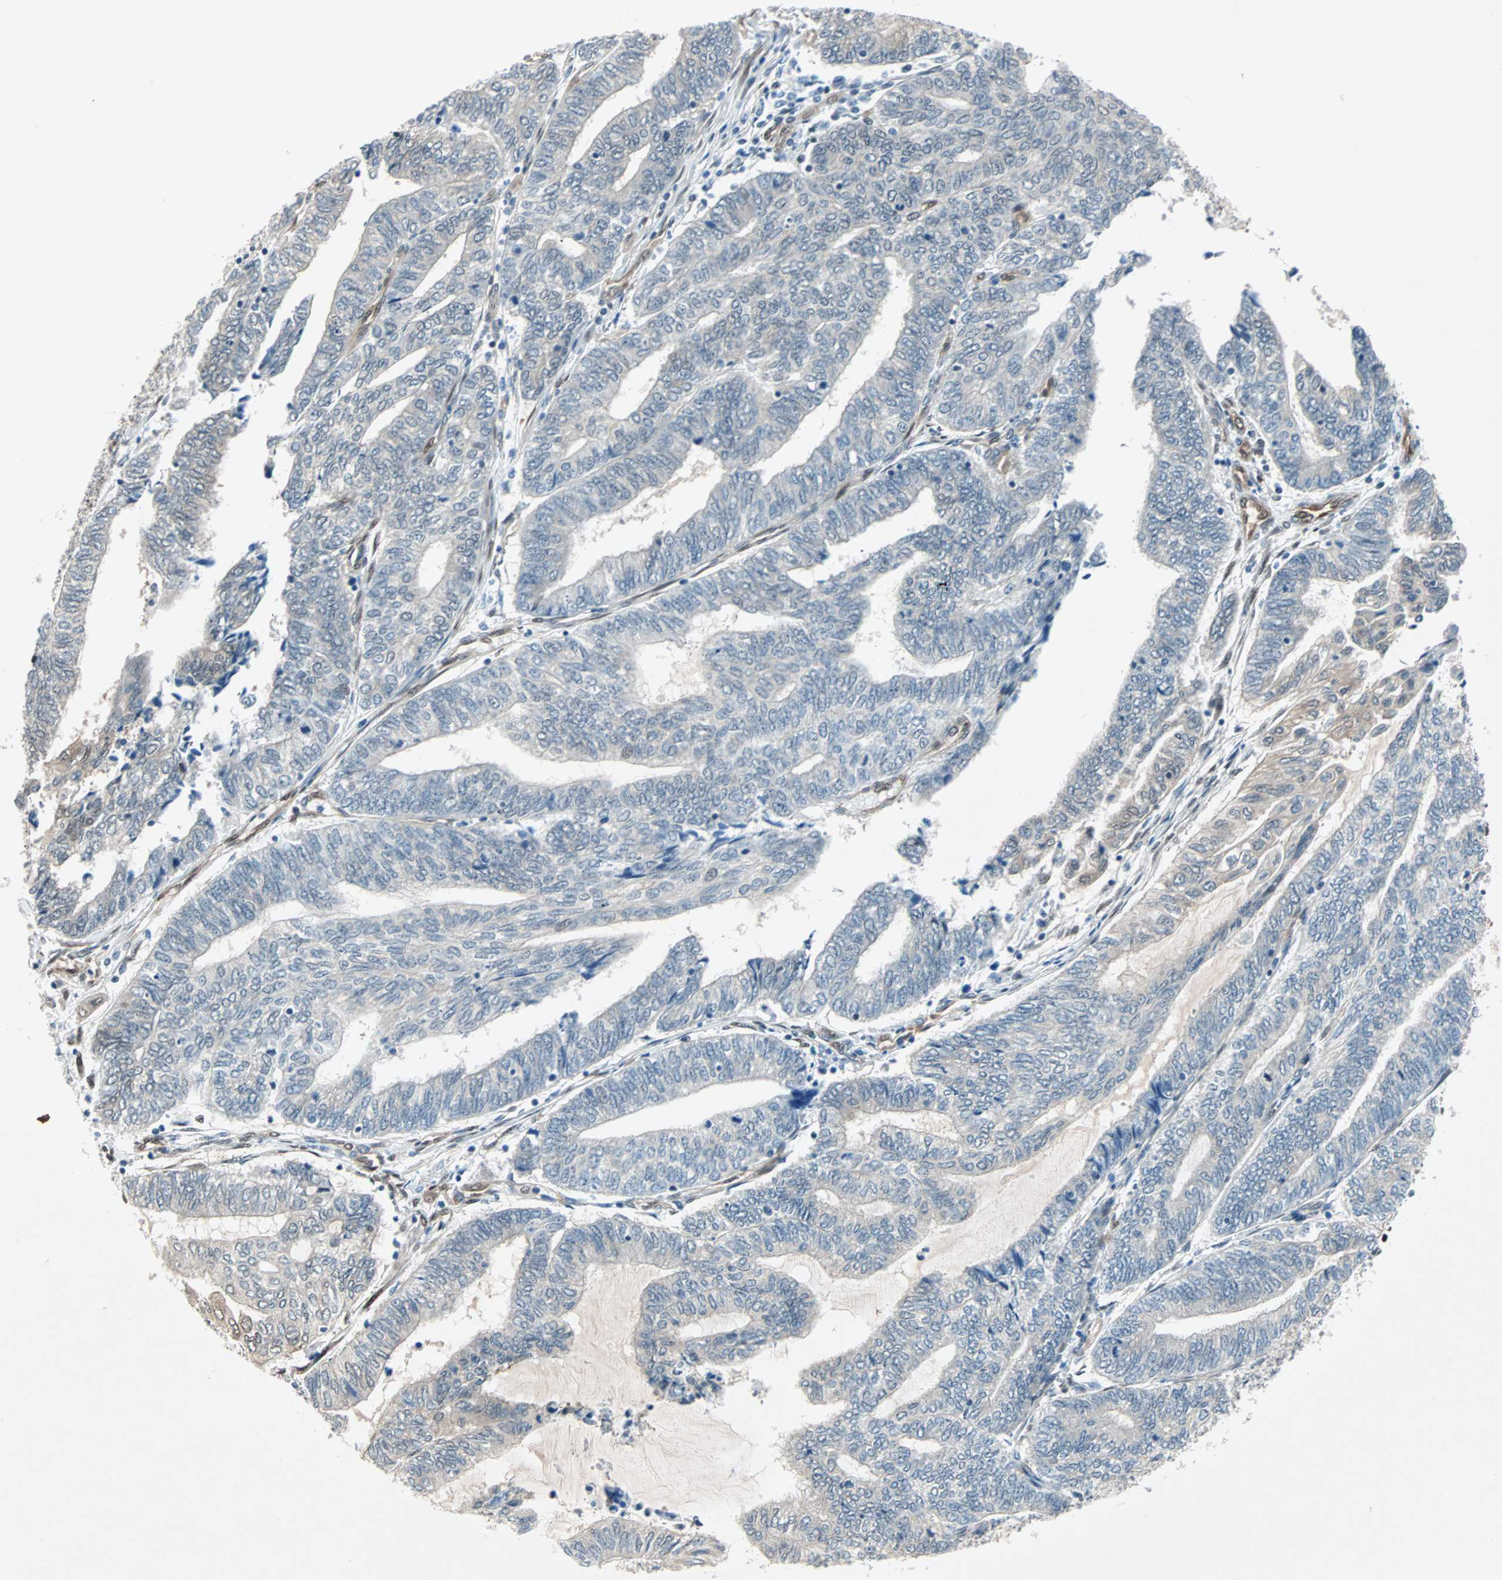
{"staining": {"intensity": "weak", "quantity": "<25%", "location": "cytoplasmic/membranous"}, "tissue": "endometrial cancer", "cell_type": "Tumor cells", "image_type": "cancer", "snomed": [{"axis": "morphology", "description": "Adenocarcinoma, NOS"}, {"axis": "topography", "description": "Uterus"}, {"axis": "topography", "description": "Endometrium"}], "caption": "High power microscopy histopathology image of an IHC image of endometrial cancer (adenocarcinoma), revealing no significant expression in tumor cells.", "gene": "WWTR1", "patient": {"sex": "female", "age": 70}}